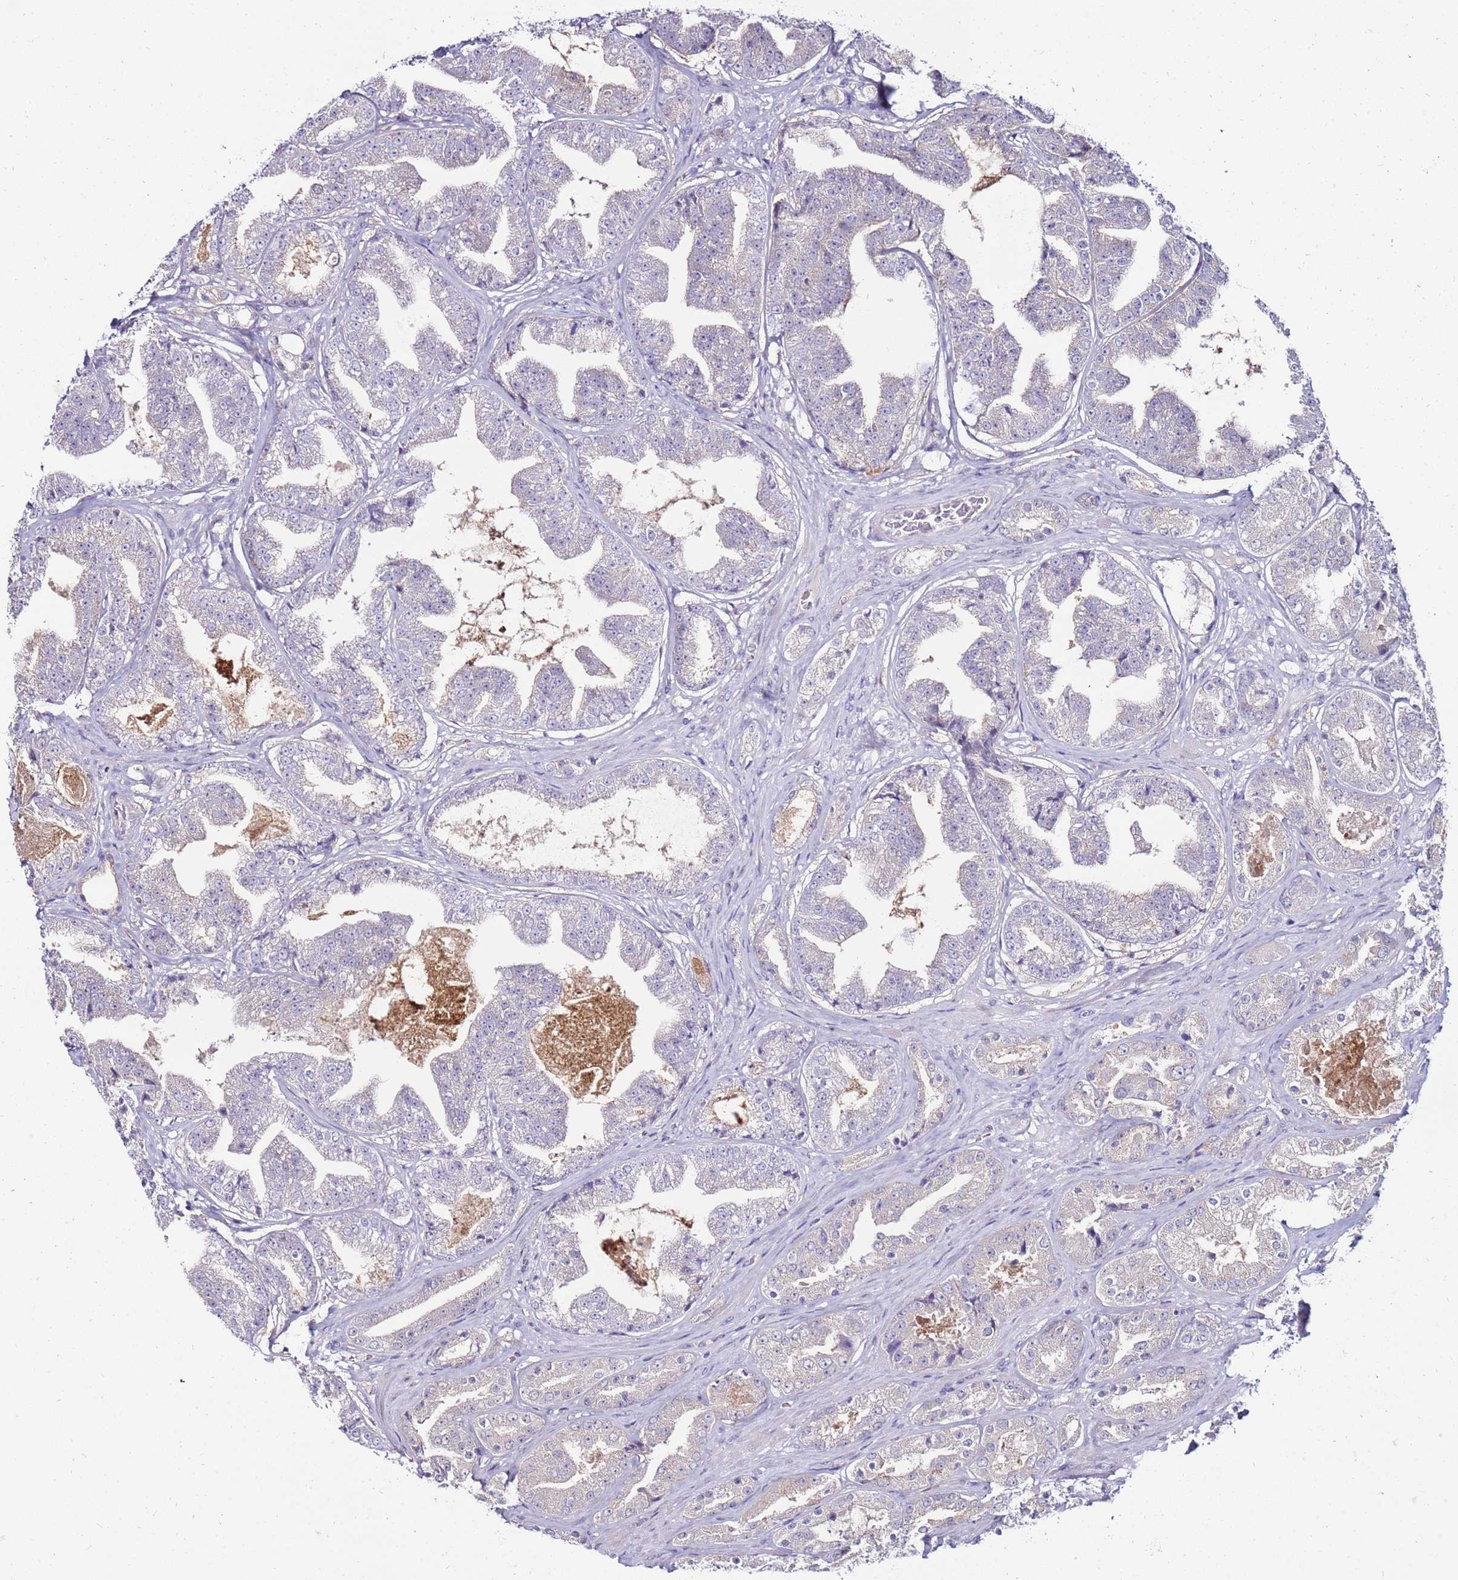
{"staining": {"intensity": "negative", "quantity": "none", "location": "none"}, "tissue": "prostate cancer", "cell_type": "Tumor cells", "image_type": "cancer", "snomed": [{"axis": "morphology", "description": "Adenocarcinoma, High grade"}, {"axis": "topography", "description": "Prostate"}], "caption": "This is an immunohistochemistry (IHC) photomicrograph of human prostate cancer. There is no expression in tumor cells.", "gene": "GPN3", "patient": {"sex": "male", "age": 63}}